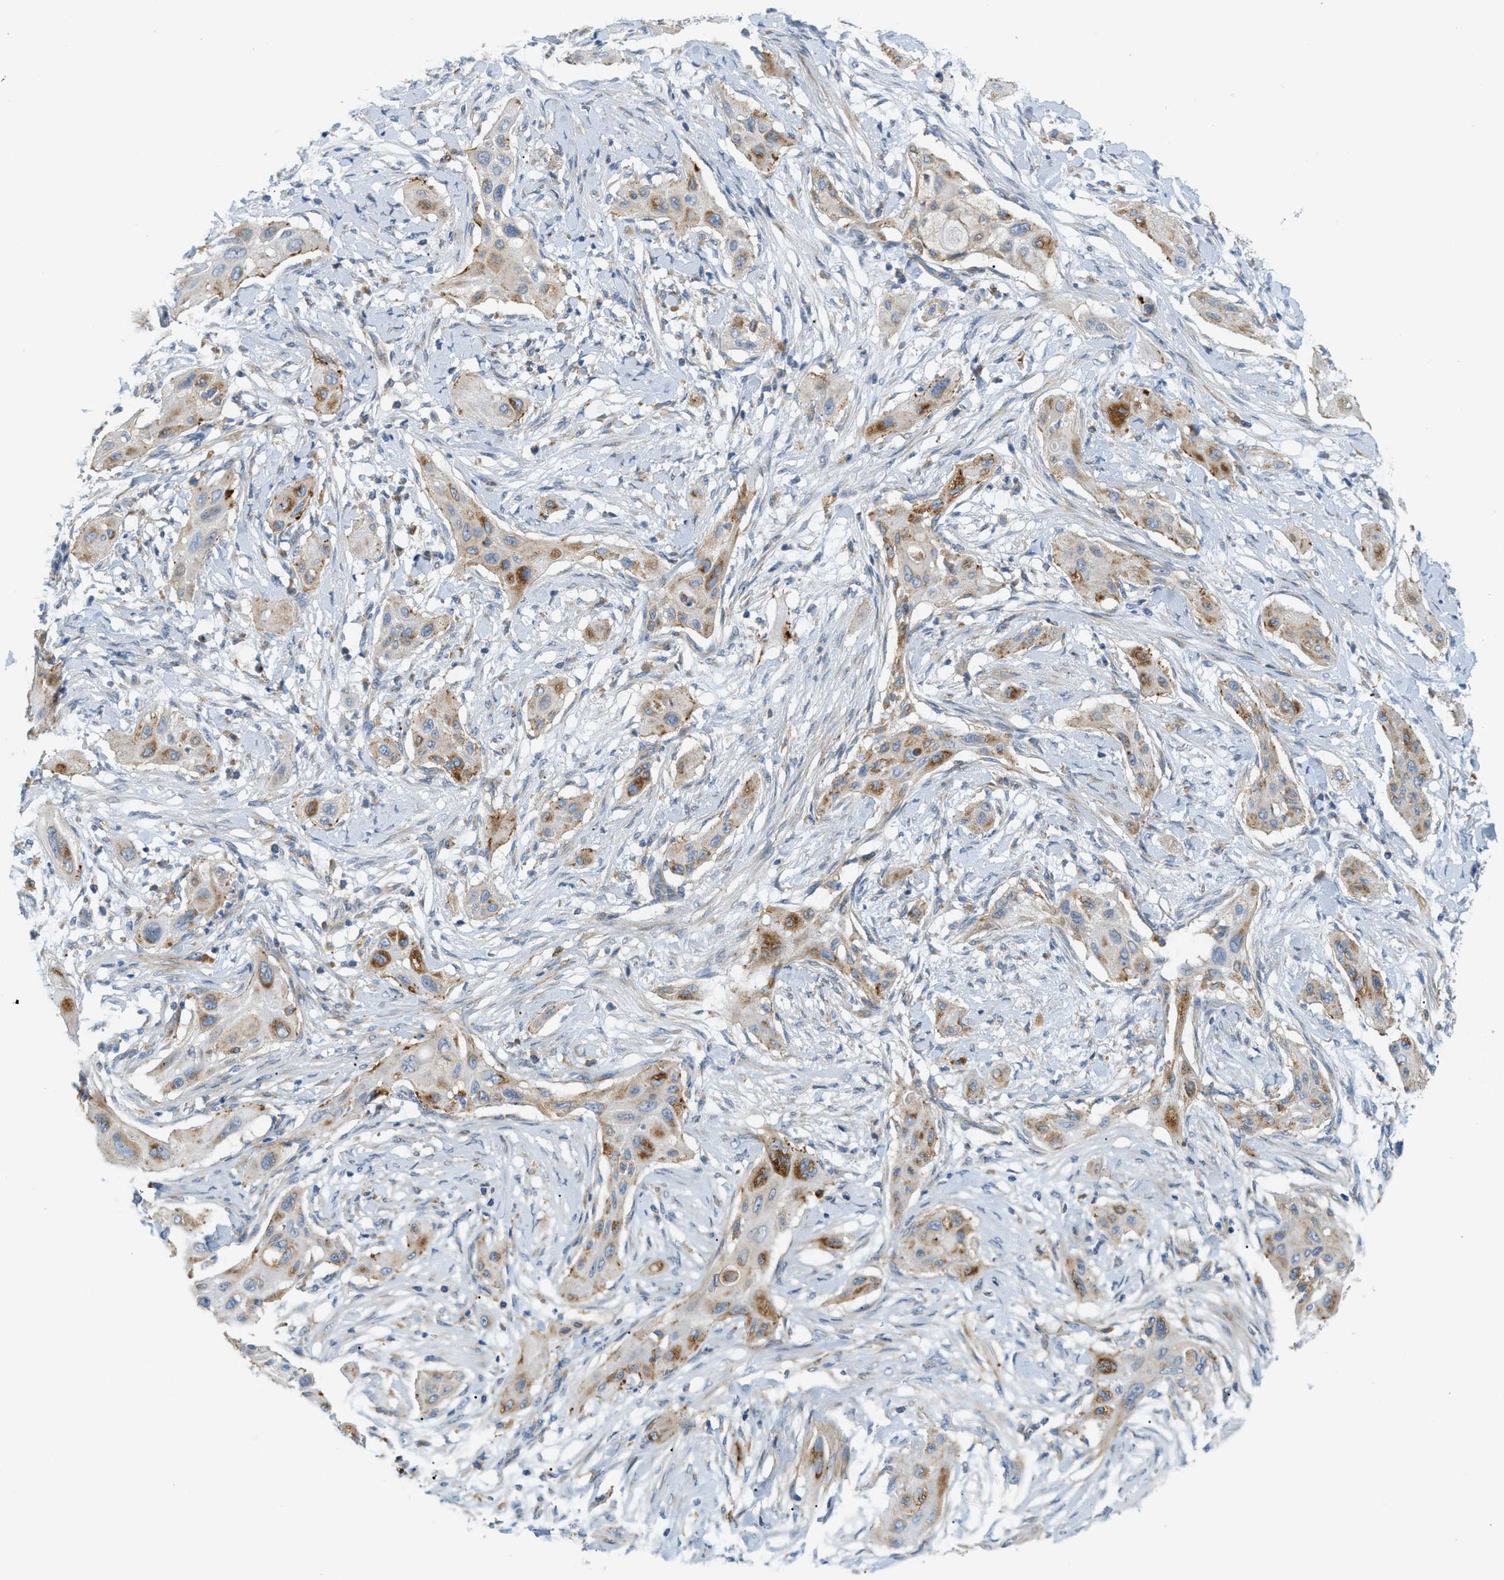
{"staining": {"intensity": "moderate", "quantity": ">75%", "location": "cytoplasmic/membranous"}, "tissue": "lung cancer", "cell_type": "Tumor cells", "image_type": "cancer", "snomed": [{"axis": "morphology", "description": "Squamous cell carcinoma, NOS"}, {"axis": "topography", "description": "Lung"}], "caption": "Protein staining shows moderate cytoplasmic/membranous positivity in approximately >75% of tumor cells in lung cancer (squamous cell carcinoma).", "gene": "LMBRD1", "patient": {"sex": "female", "age": 47}}